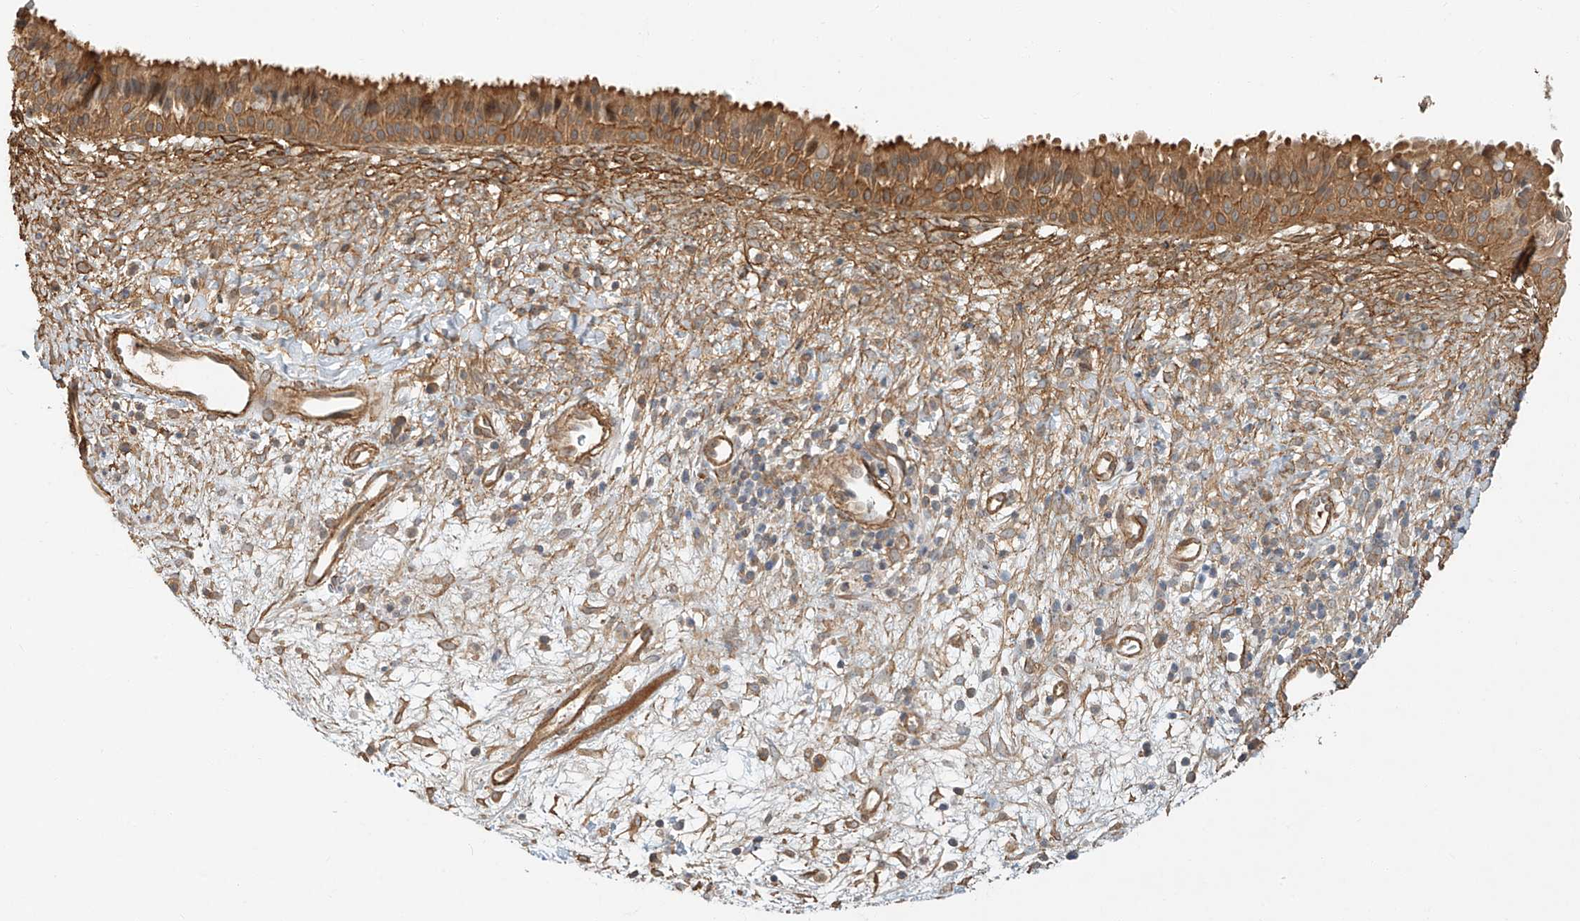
{"staining": {"intensity": "moderate", "quantity": ">75%", "location": "cytoplasmic/membranous"}, "tissue": "nasopharynx", "cell_type": "Respiratory epithelial cells", "image_type": "normal", "snomed": [{"axis": "morphology", "description": "Normal tissue, NOS"}, {"axis": "topography", "description": "Nasopharynx"}], "caption": "The image shows a brown stain indicating the presence of a protein in the cytoplasmic/membranous of respiratory epithelial cells in nasopharynx. (Stains: DAB in brown, nuclei in blue, Microscopy: brightfield microscopy at high magnification).", "gene": "CSMD3", "patient": {"sex": "male", "age": 22}}